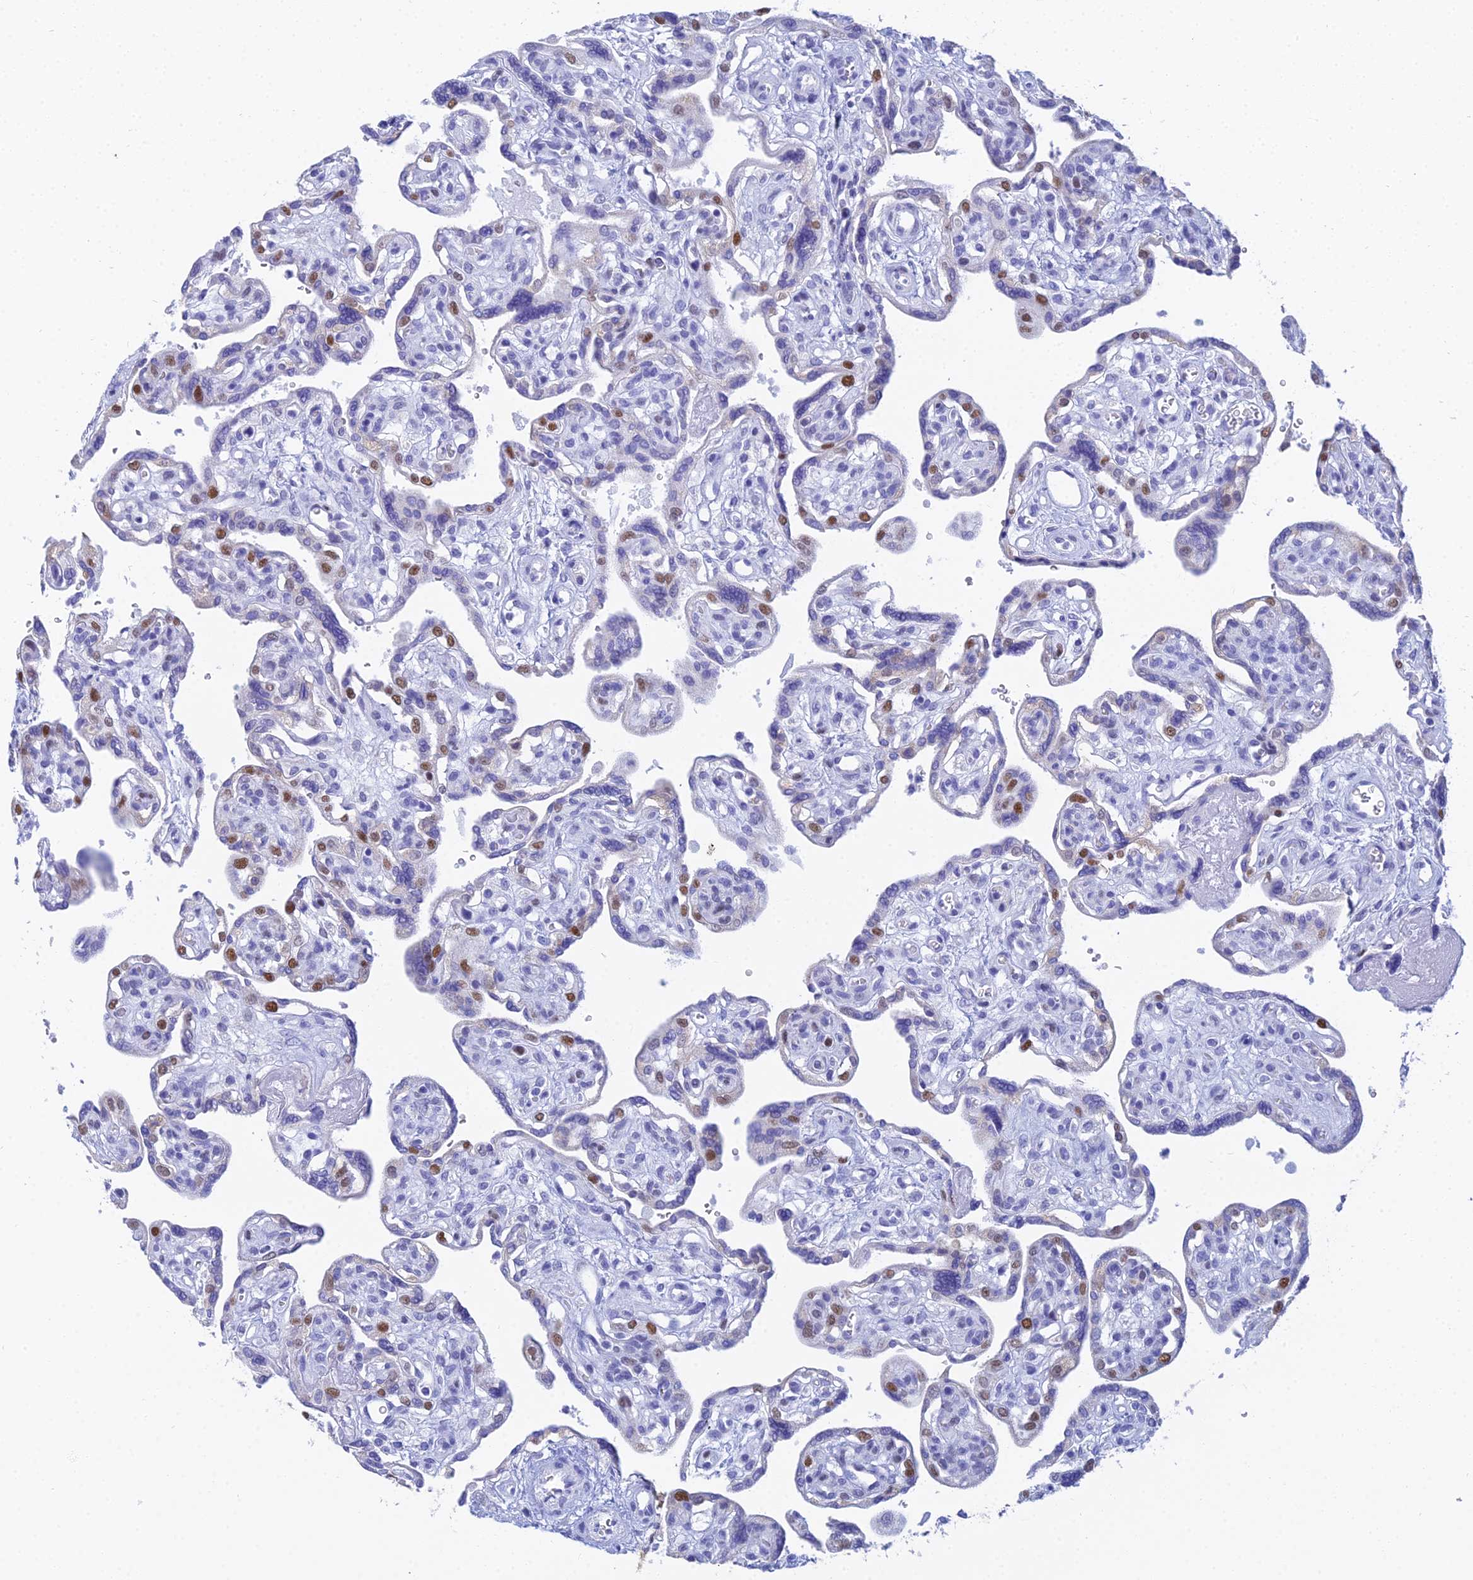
{"staining": {"intensity": "negative", "quantity": "none", "location": "none"}, "tissue": "placenta", "cell_type": "Decidual cells", "image_type": "normal", "snomed": [{"axis": "morphology", "description": "Normal tissue, NOS"}, {"axis": "topography", "description": "Placenta"}], "caption": "The immunohistochemistry histopathology image has no significant positivity in decidual cells of placenta.", "gene": "MCM2", "patient": {"sex": "female", "age": 39}}